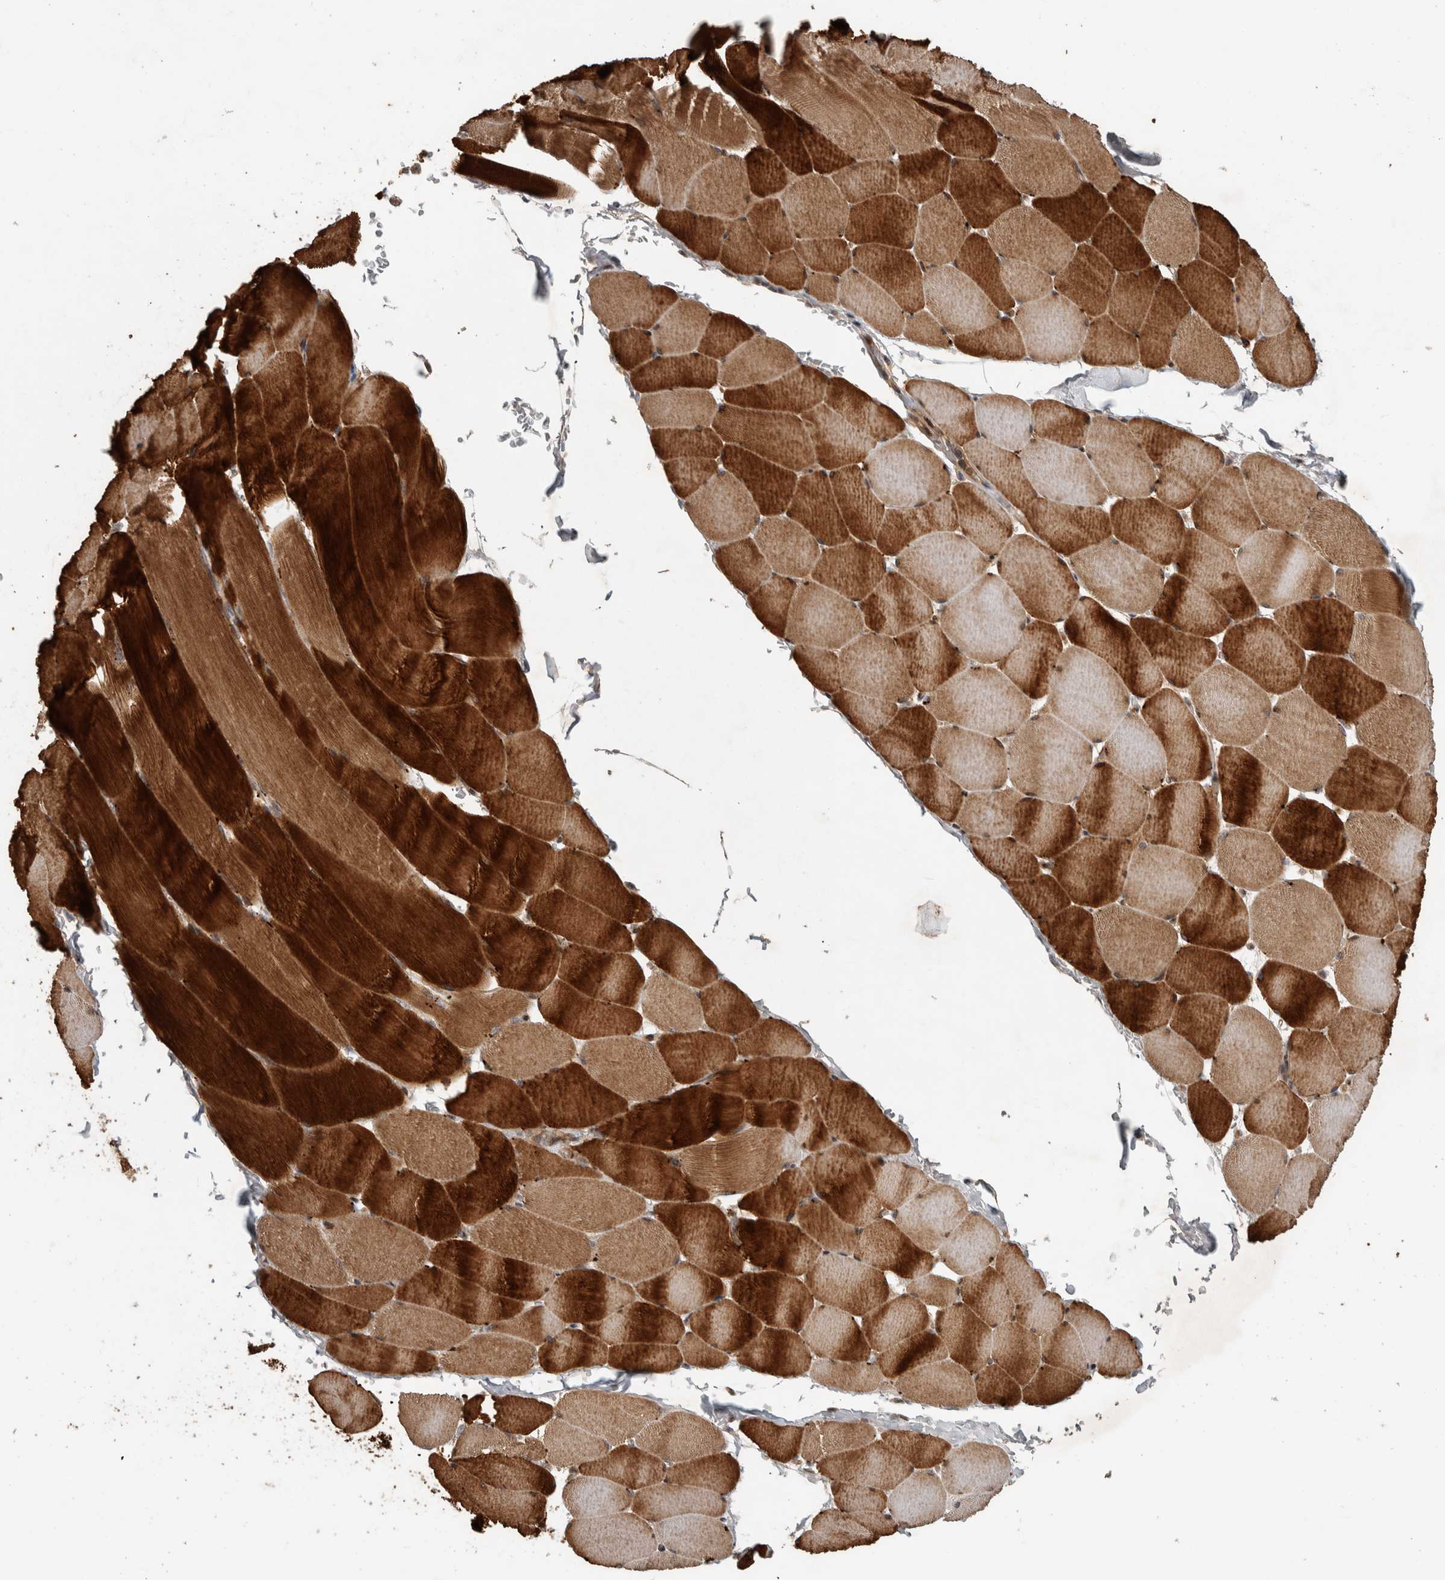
{"staining": {"intensity": "strong", "quantity": ">75%", "location": "cytoplasmic/membranous"}, "tissue": "skeletal muscle", "cell_type": "Myocytes", "image_type": "normal", "snomed": [{"axis": "morphology", "description": "Normal tissue, NOS"}, {"axis": "topography", "description": "Skeletal muscle"}], "caption": "Protein positivity by IHC displays strong cytoplasmic/membranous positivity in about >75% of myocytes in normal skeletal muscle. (DAB (3,3'-diaminobenzidine) IHC, brown staining for protein, blue staining for nuclei).", "gene": "PITPNC1", "patient": {"sex": "male", "age": 62}}